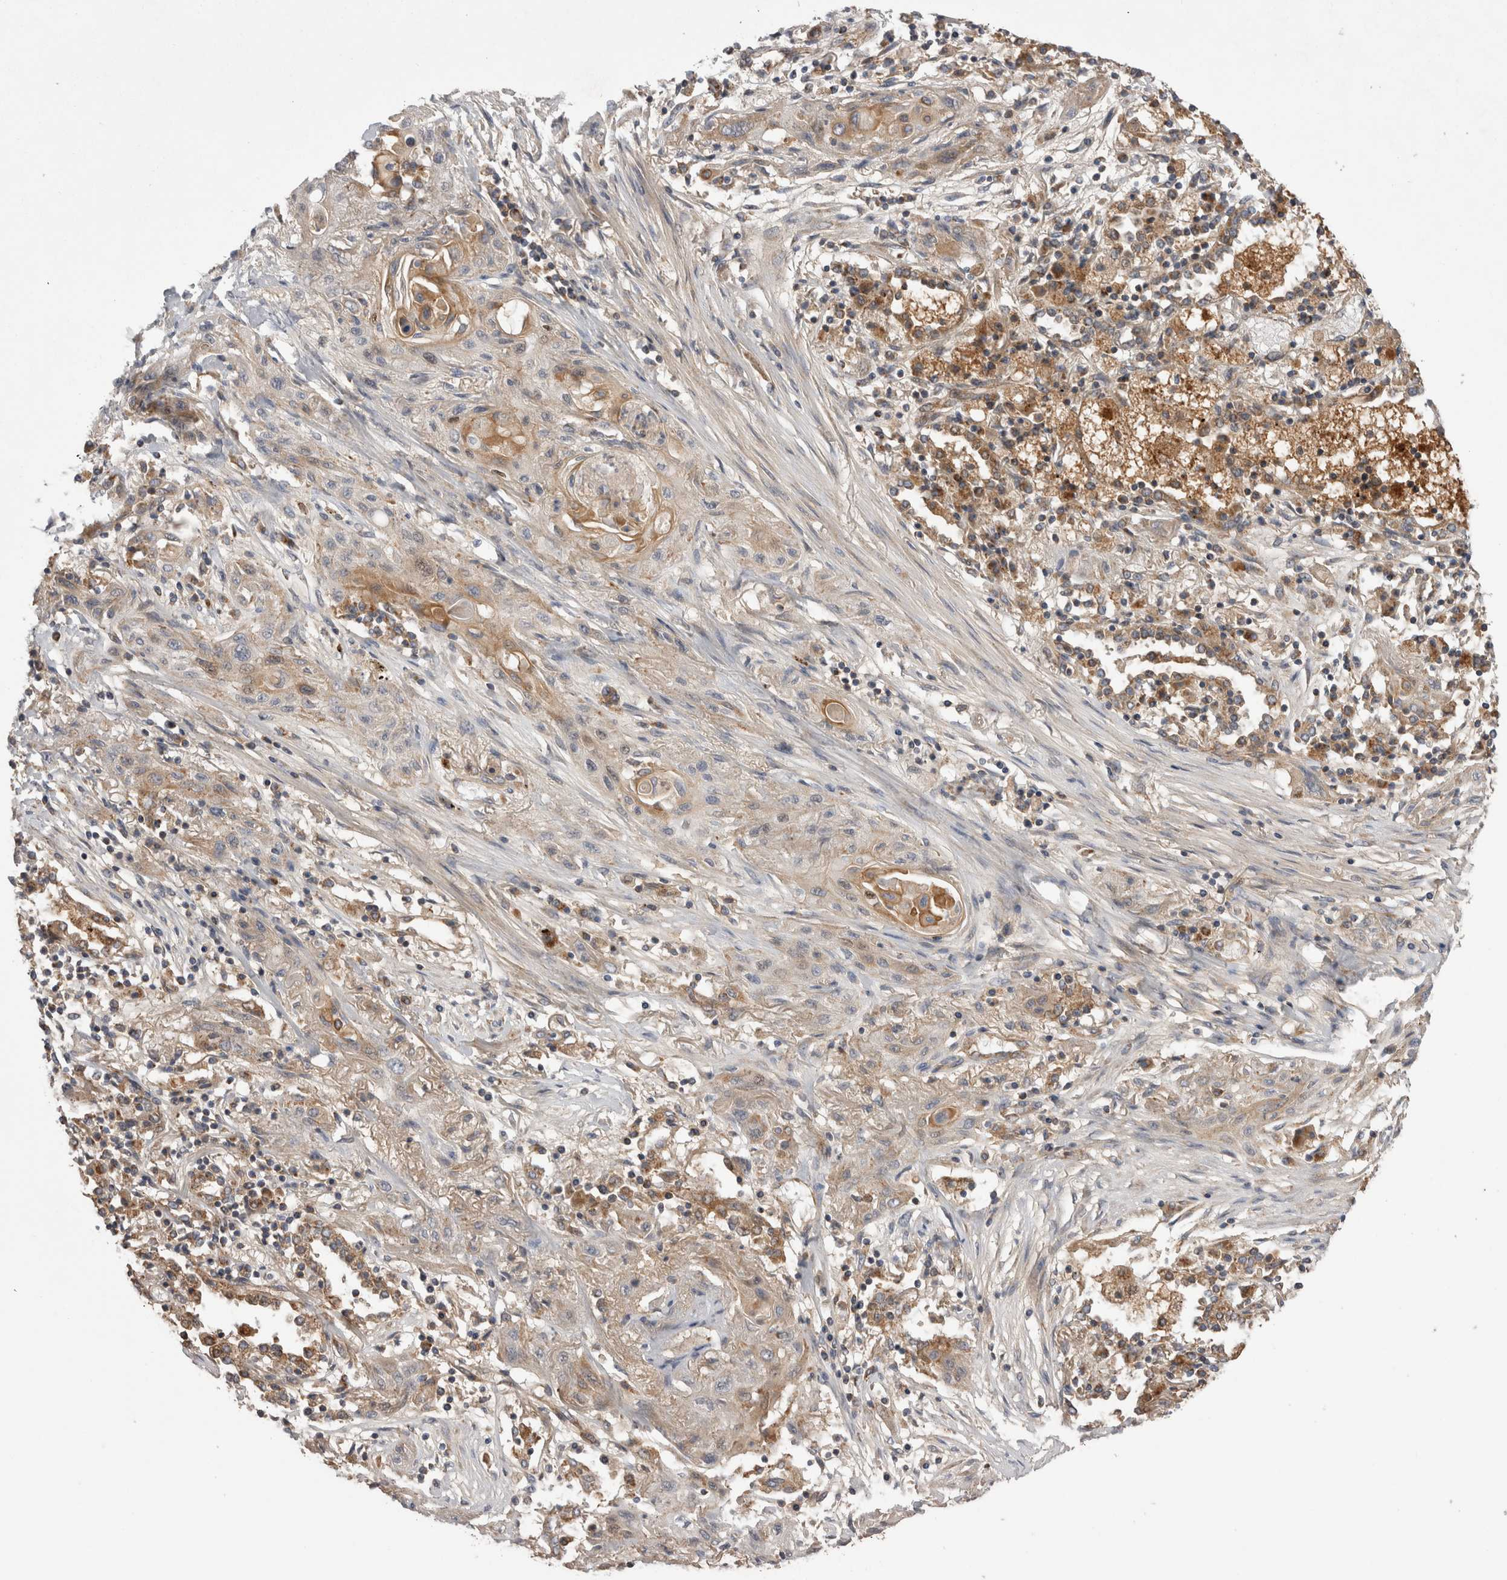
{"staining": {"intensity": "weak", "quantity": ">75%", "location": "cytoplasmic/membranous"}, "tissue": "lung cancer", "cell_type": "Tumor cells", "image_type": "cancer", "snomed": [{"axis": "morphology", "description": "Squamous cell carcinoma, NOS"}, {"axis": "topography", "description": "Lung"}], "caption": "Lung cancer stained for a protein exhibits weak cytoplasmic/membranous positivity in tumor cells. (DAB IHC with brightfield microscopy, high magnification).", "gene": "DARS2", "patient": {"sex": "female", "age": 47}}